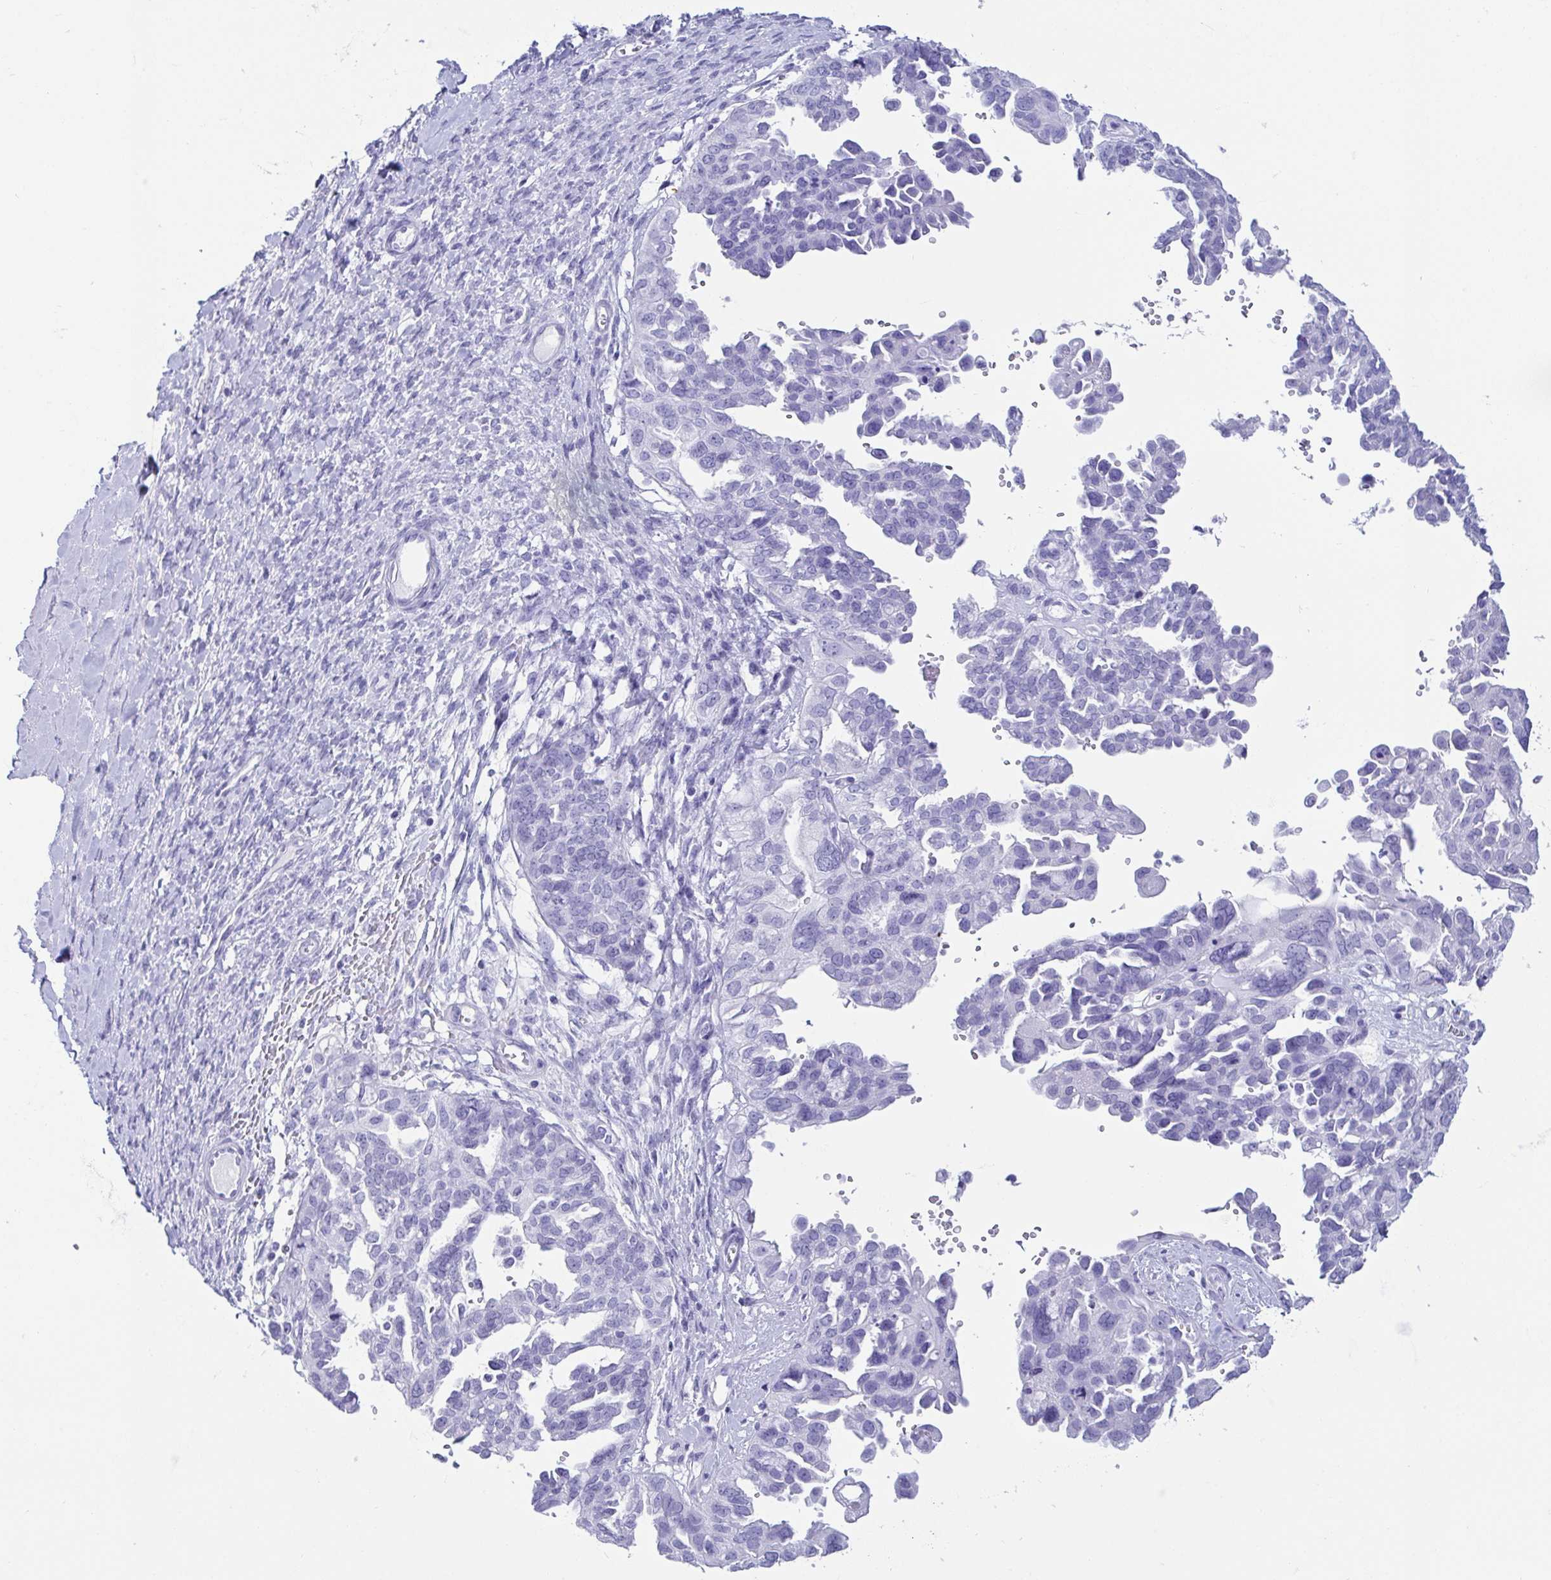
{"staining": {"intensity": "negative", "quantity": "none", "location": "none"}, "tissue": "ovarian cancer", "cell_type": "Tumor cells", "image_type": "cancer", "snomed": [{"axis": "morphology", "description": "Cystadenocarcinoma, serous, NOS"}, {"axis": "topography", "description": "Ovary"}], "caption": "DAB (3,3'-diaminobenzidine) immunohistochemical staining of human ovarian serous cystadenocarcinoma demonstrates no significant staining in tumor cells. The staining was performed using DAB (3,3'-diaminobenzidine) to visualize the protein expression in brown, while the nuclei were stained in blue with hematoxylin (Magnification: 20x).", "gene": "CD164L2", "patient": {"sex": "female", "age": 53}}